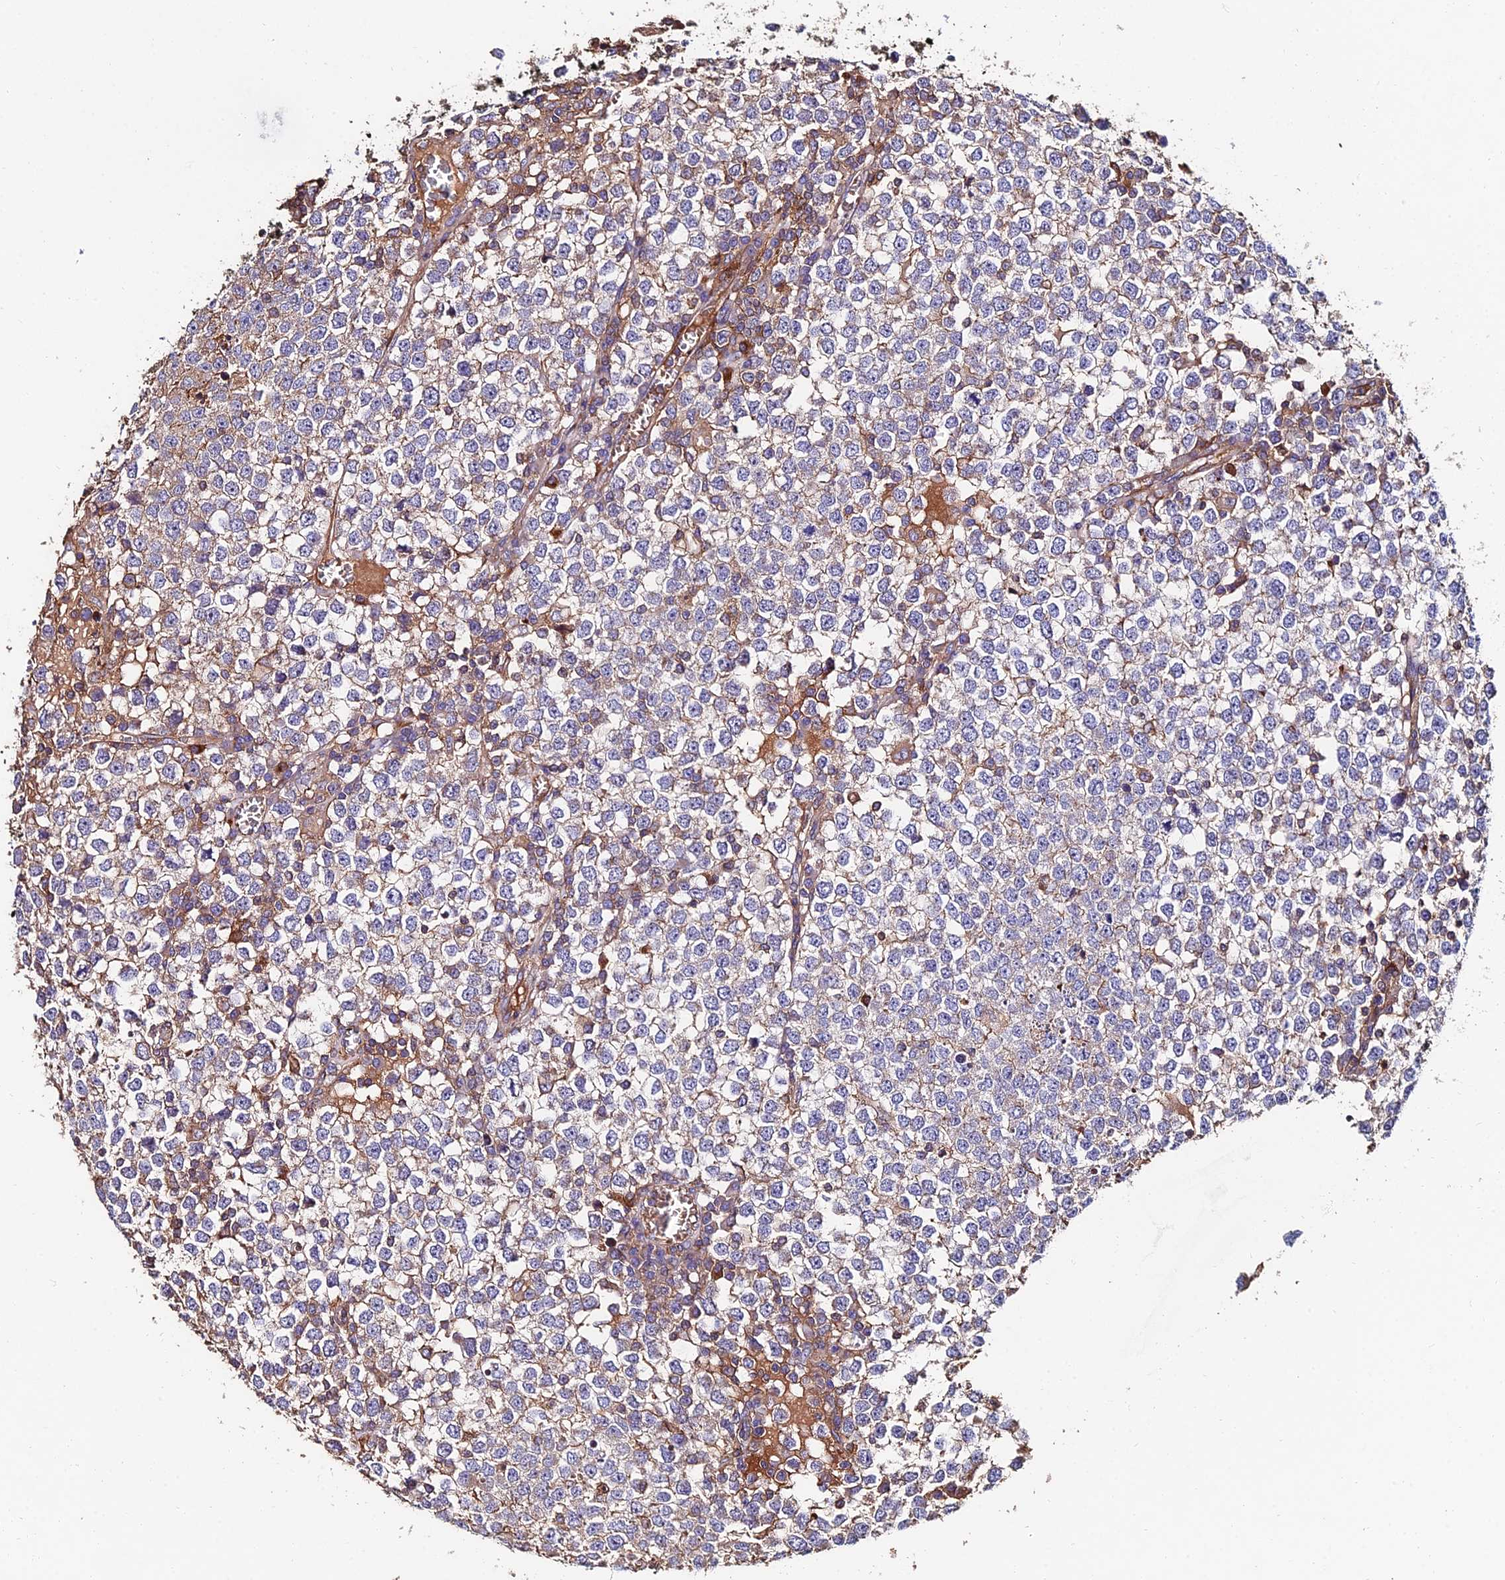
{"staining": {"intensity": "weak", "quantity": "25%-75%", "location": "cytoplasmic/membranous"}, "tissue": "testis cancer", "cell_type": "Tumor cells", "image_type": "cancer", "snomed": [{"axis": "morphology", "description": "Seminoma, NOS"}, {"axis": "topography", "description": "Testis"}], "caption": "A high-resolution histopathology image shows immunohistochemistry (IHC) staining of testis cancer, which displays weak cytoplasmic/membranous staining in approximately 25%-75% of tumor cells.", "gene": "EXT1", "patient": {"sex": "male", "age": 65}}